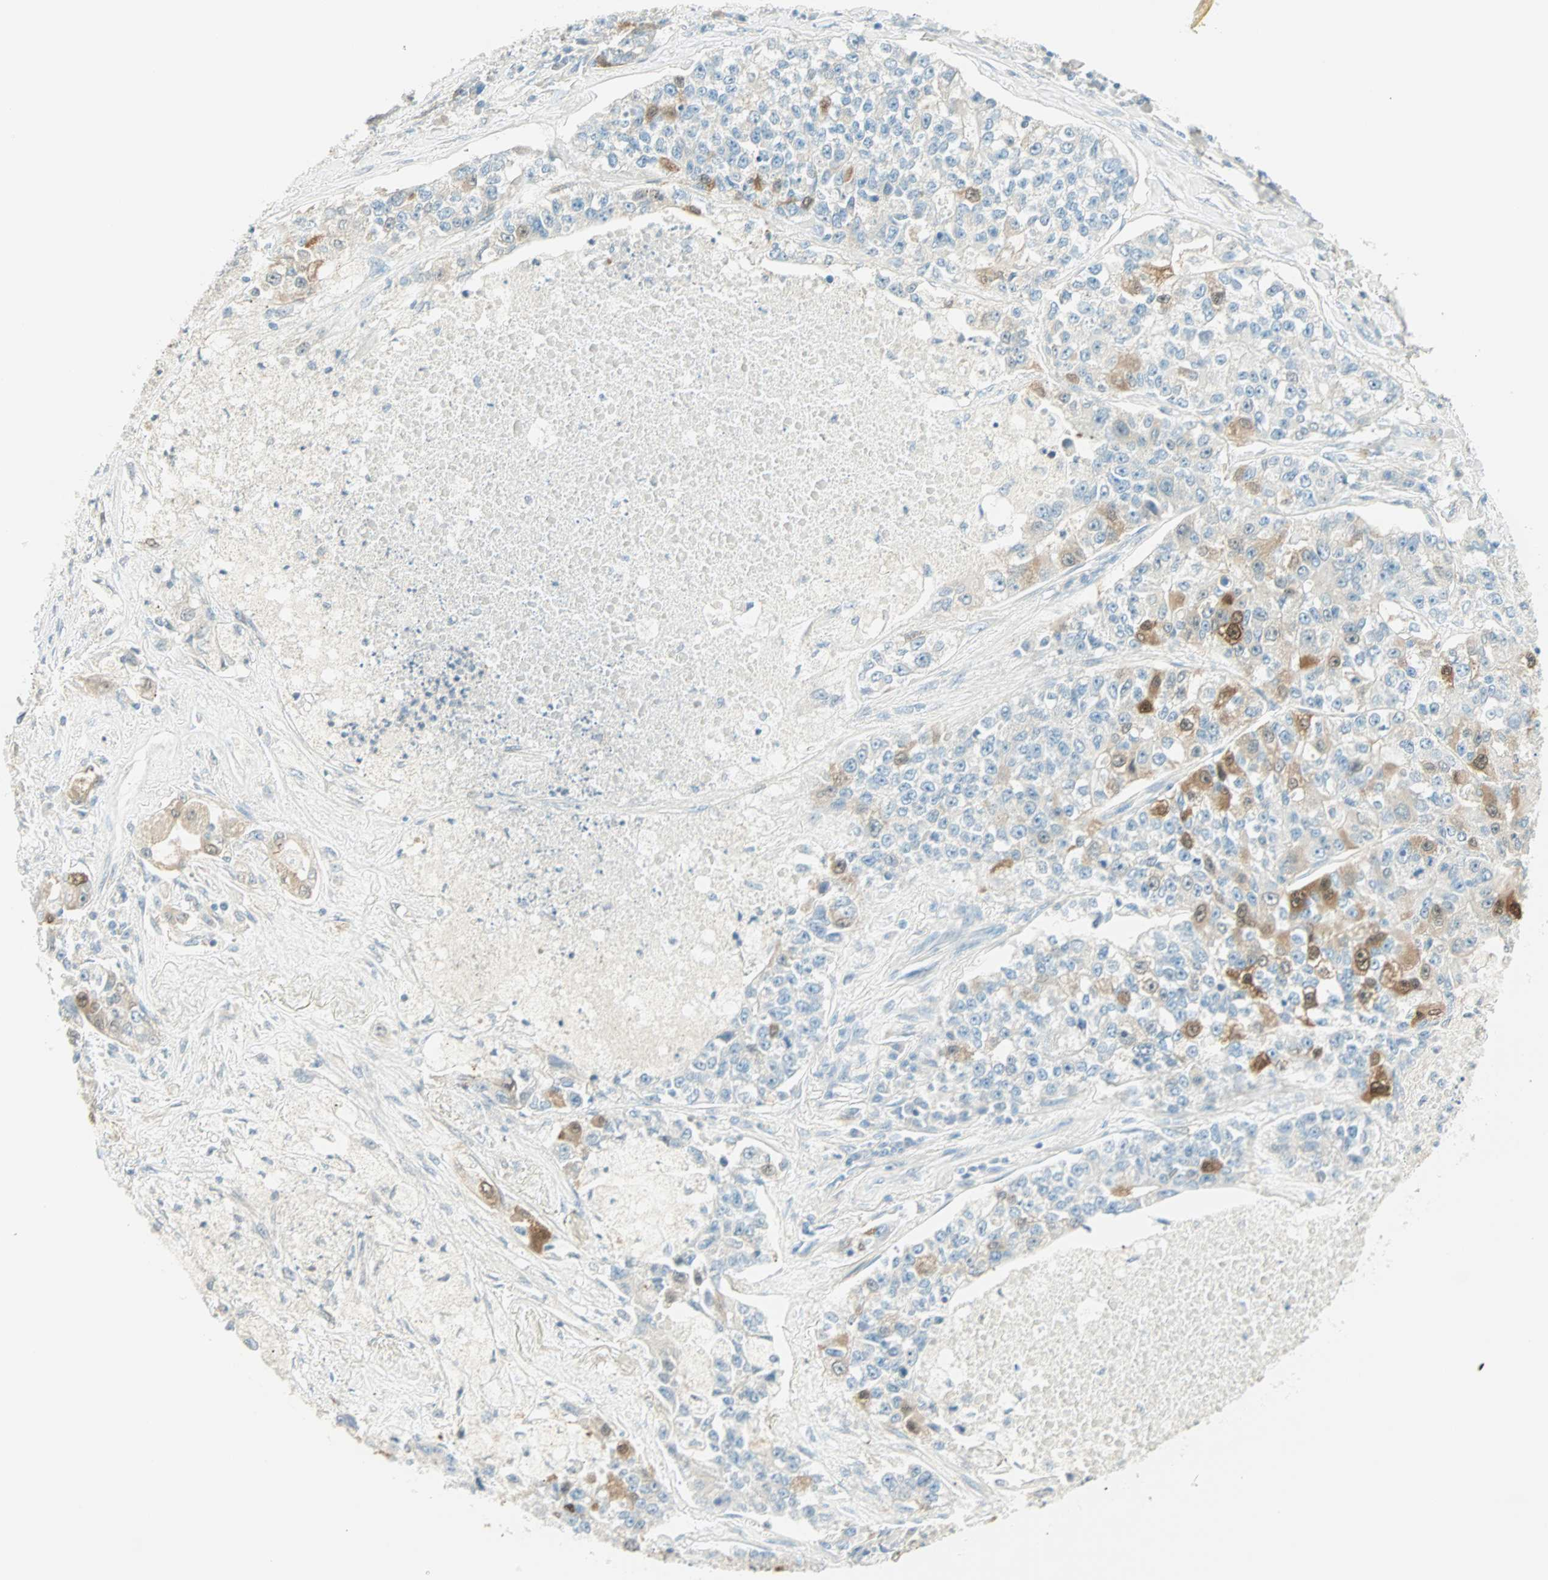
{"staining": {"intensity": "strong", "quantity": "<25%", "location": "cytoplasmic/membranous,nuclear"}, "tissue": "lung cancer", "cell_type": "Tumor cells", "image_type": "cancer", "snomed": [{"axis": "morphology", "description": "Adenocarcinoma, NOS"}, {"axis": "topography", "description": "Lung"}], "caption": "IHC histopathology image of human lung cancer stained for a protein (brown), which reveals medium levels of strong cytoplasmic/membranous and nuclear positivity in approximately <25% of tumor cells.", "gene": "S100A1", "patient": {"sex": "male", "age": 49}}